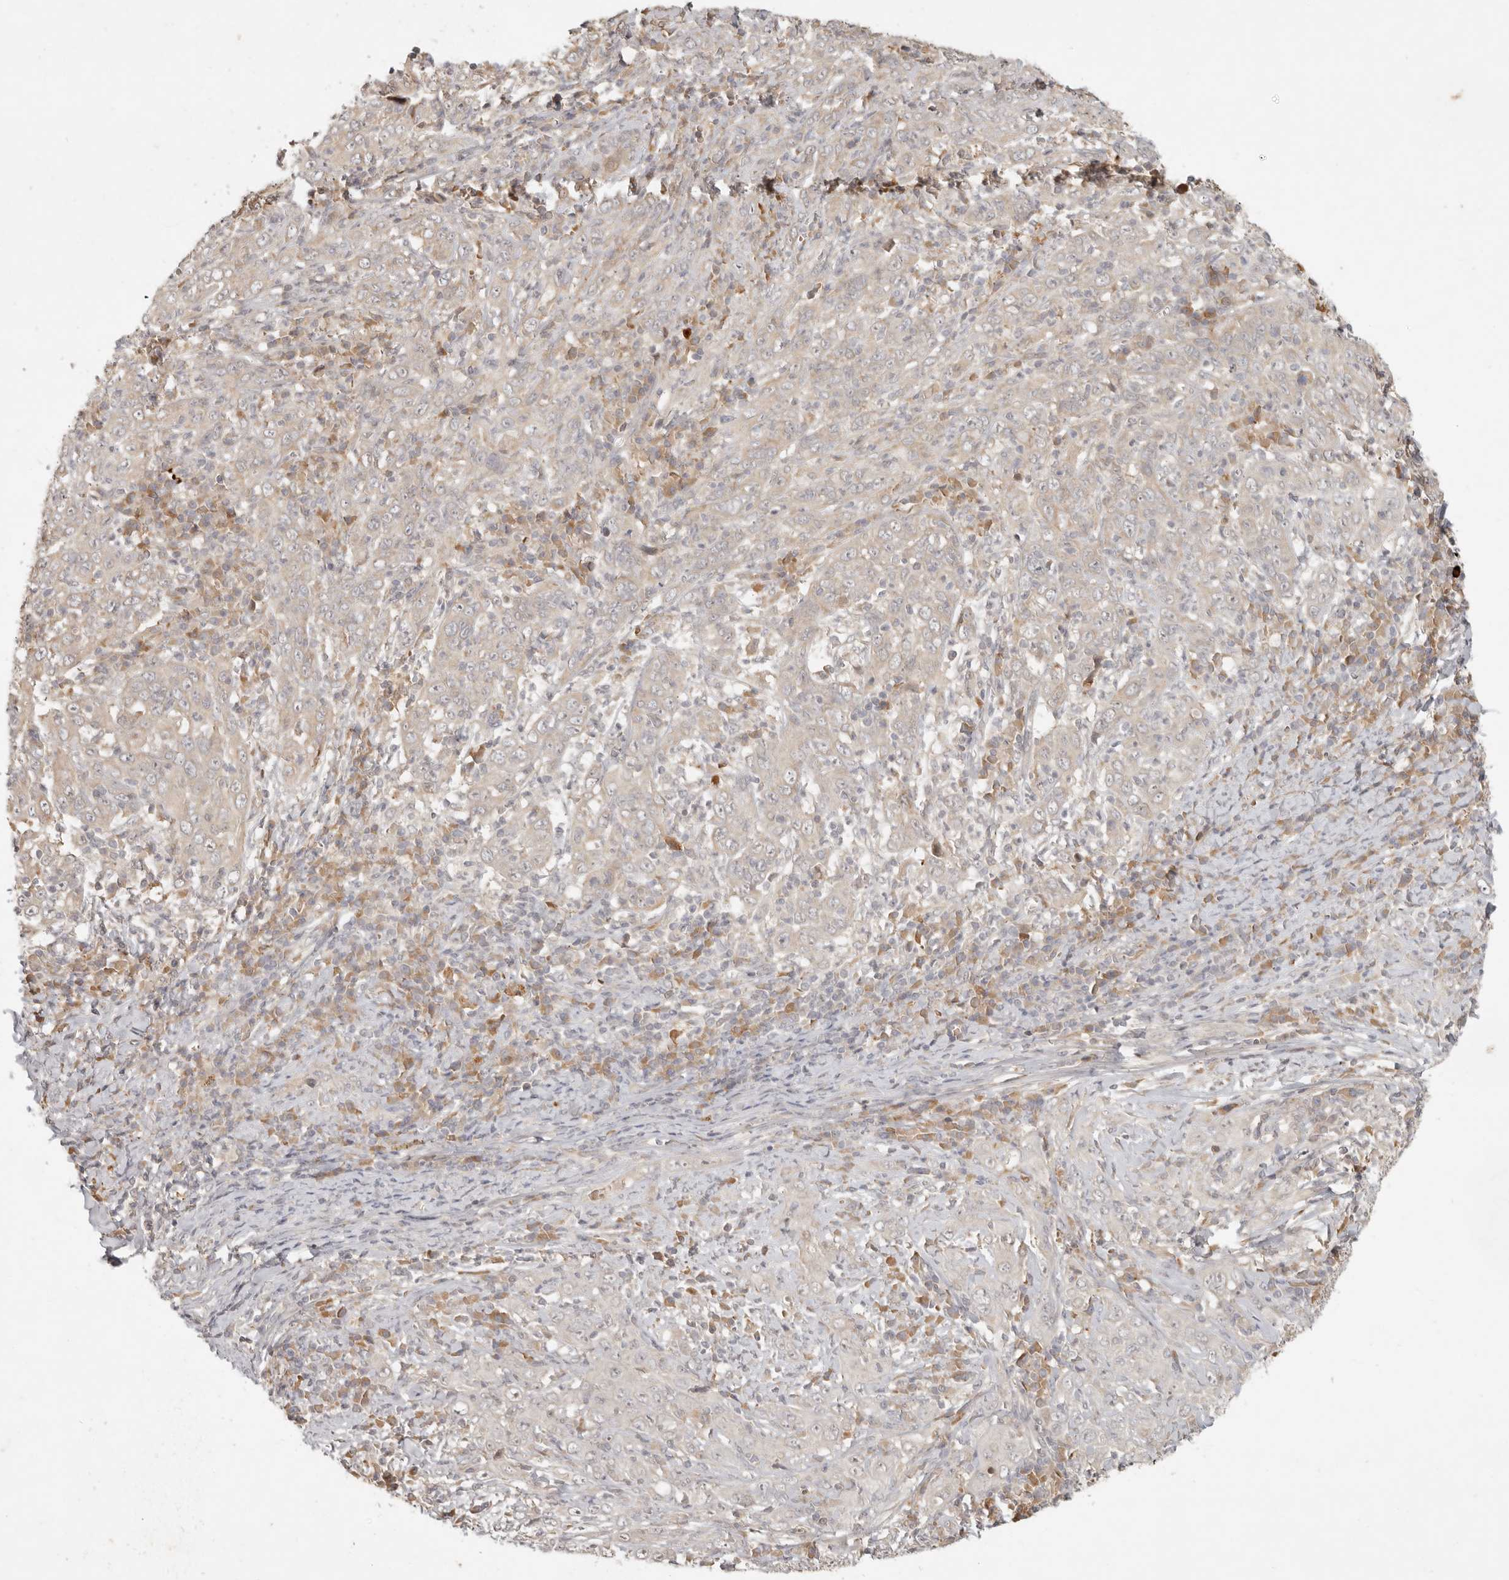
{"staining": {"intensity": "weak", "quantity": "<25%", "location": "cytoplasmic/membranous"}, "tissue": "cervical cancer", "cell_type": "Tumor cells", "image_type": "cancer", "snomed": [{"axis": "morphology", "description": "Squamous cell carcinoma, NOS"}, {"axis": "topography", "description": "Cervix"}], "caption": "IHC micrograph of neoplastic tissue: human squamous cell carcinoma (cervical) stained with DAB exhibits no significant protein positivity in tumor cells. (DAB immunohistochemistry (IHC), high magnification).", "gene": "UBXN11", "patient": {"sex": "female", "age": 46}}